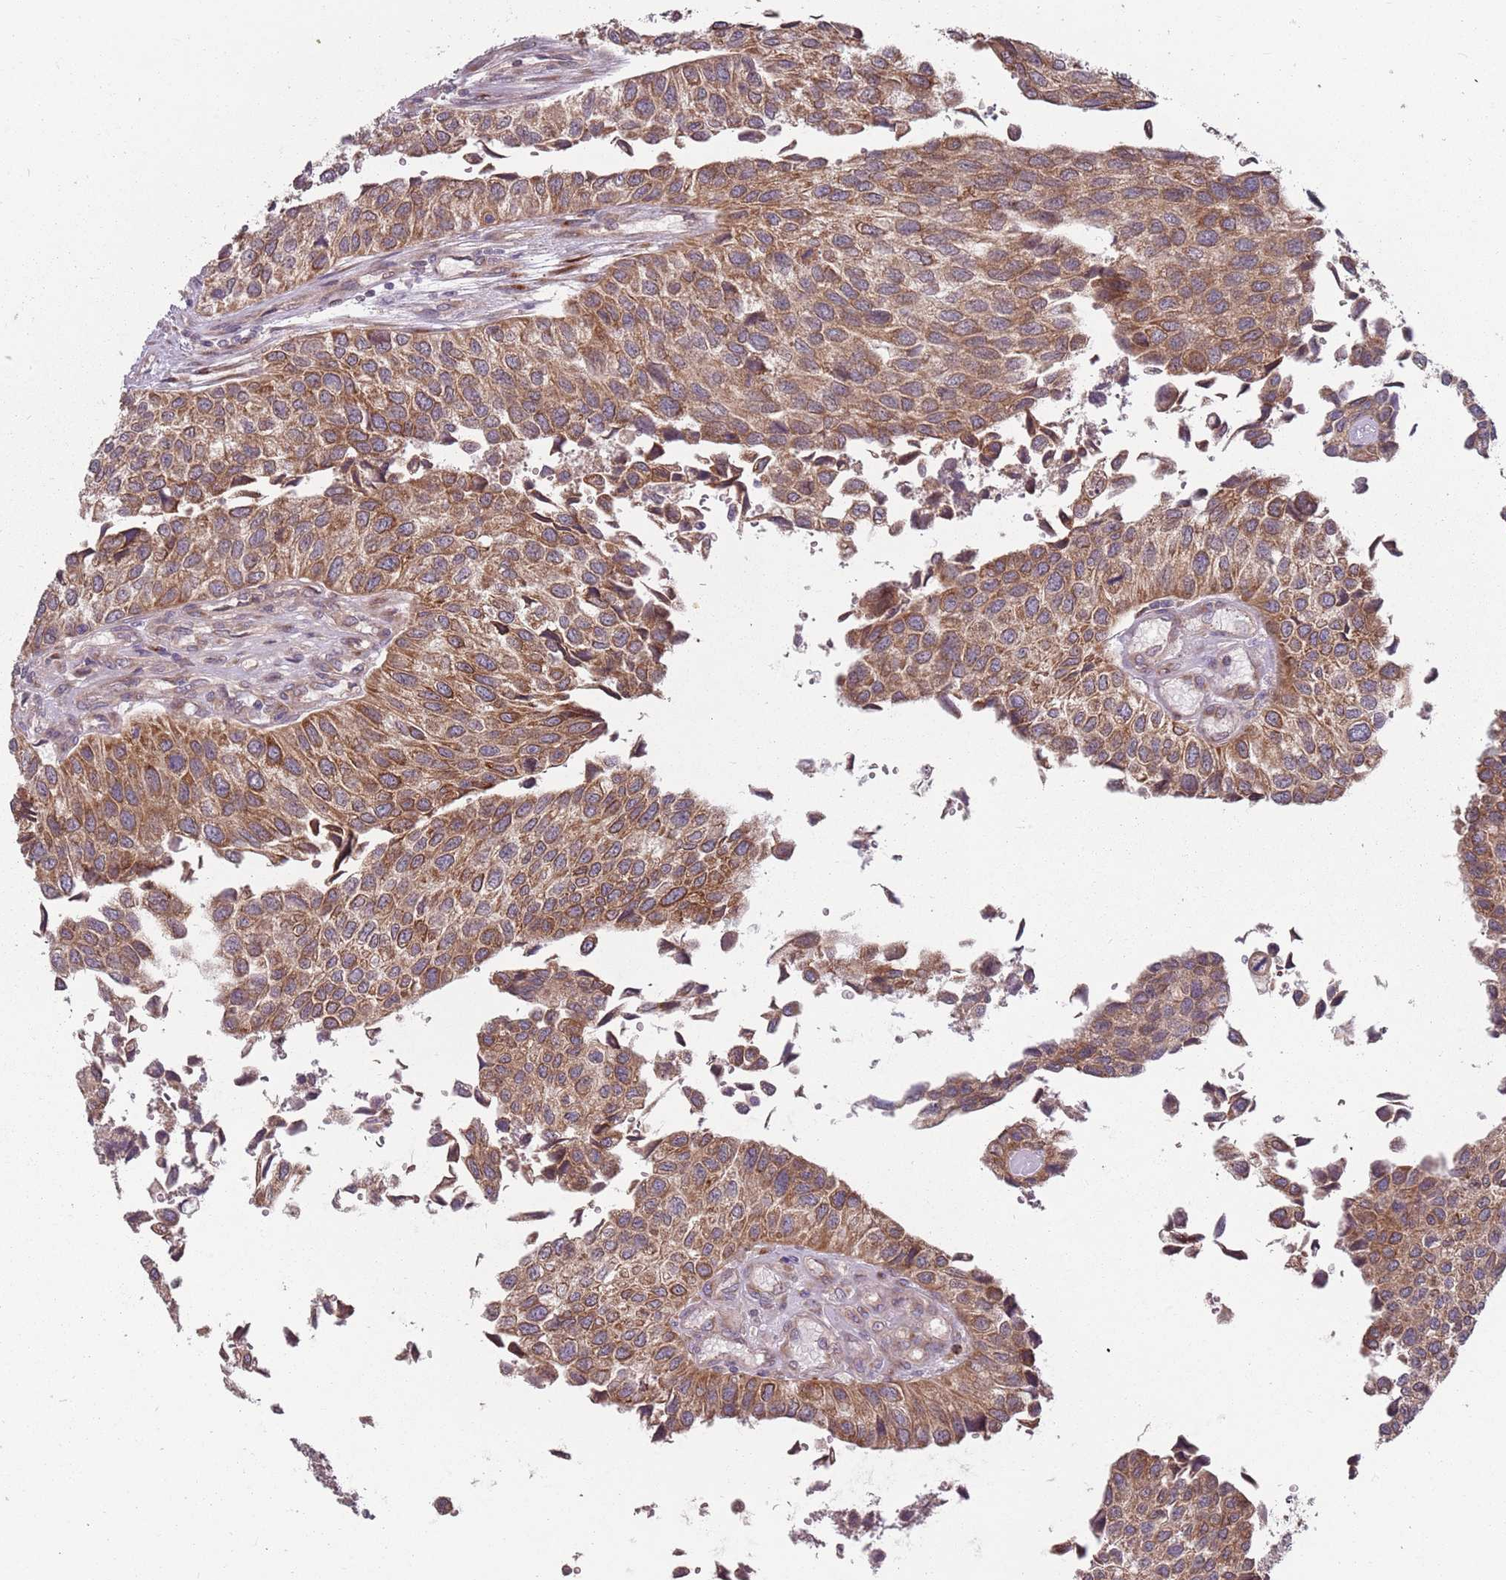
{"staining": {"intensity": "moderate", "quantity": ">75%", "location": "cytoplasmic/membranous"}, "tissue": "urothelial cancer", "cell_type": "Tumor cells", "image_type": "cancer", "snomed": [{"axis": "morphology", "description": "Urothelial carcinoma, NOS"}, {"axis": "topography", "description": "Urinary bladder"}], "caption": "IHC photomicrograph of human transitional cell carcinoma stained for a protein (brown), which exhibits medium levels of moderate cytoplasmic/membranous staining in about >75% of tumor cells.", "gene": "PLD6", "patient": {"sex": "male", "age": 55}}